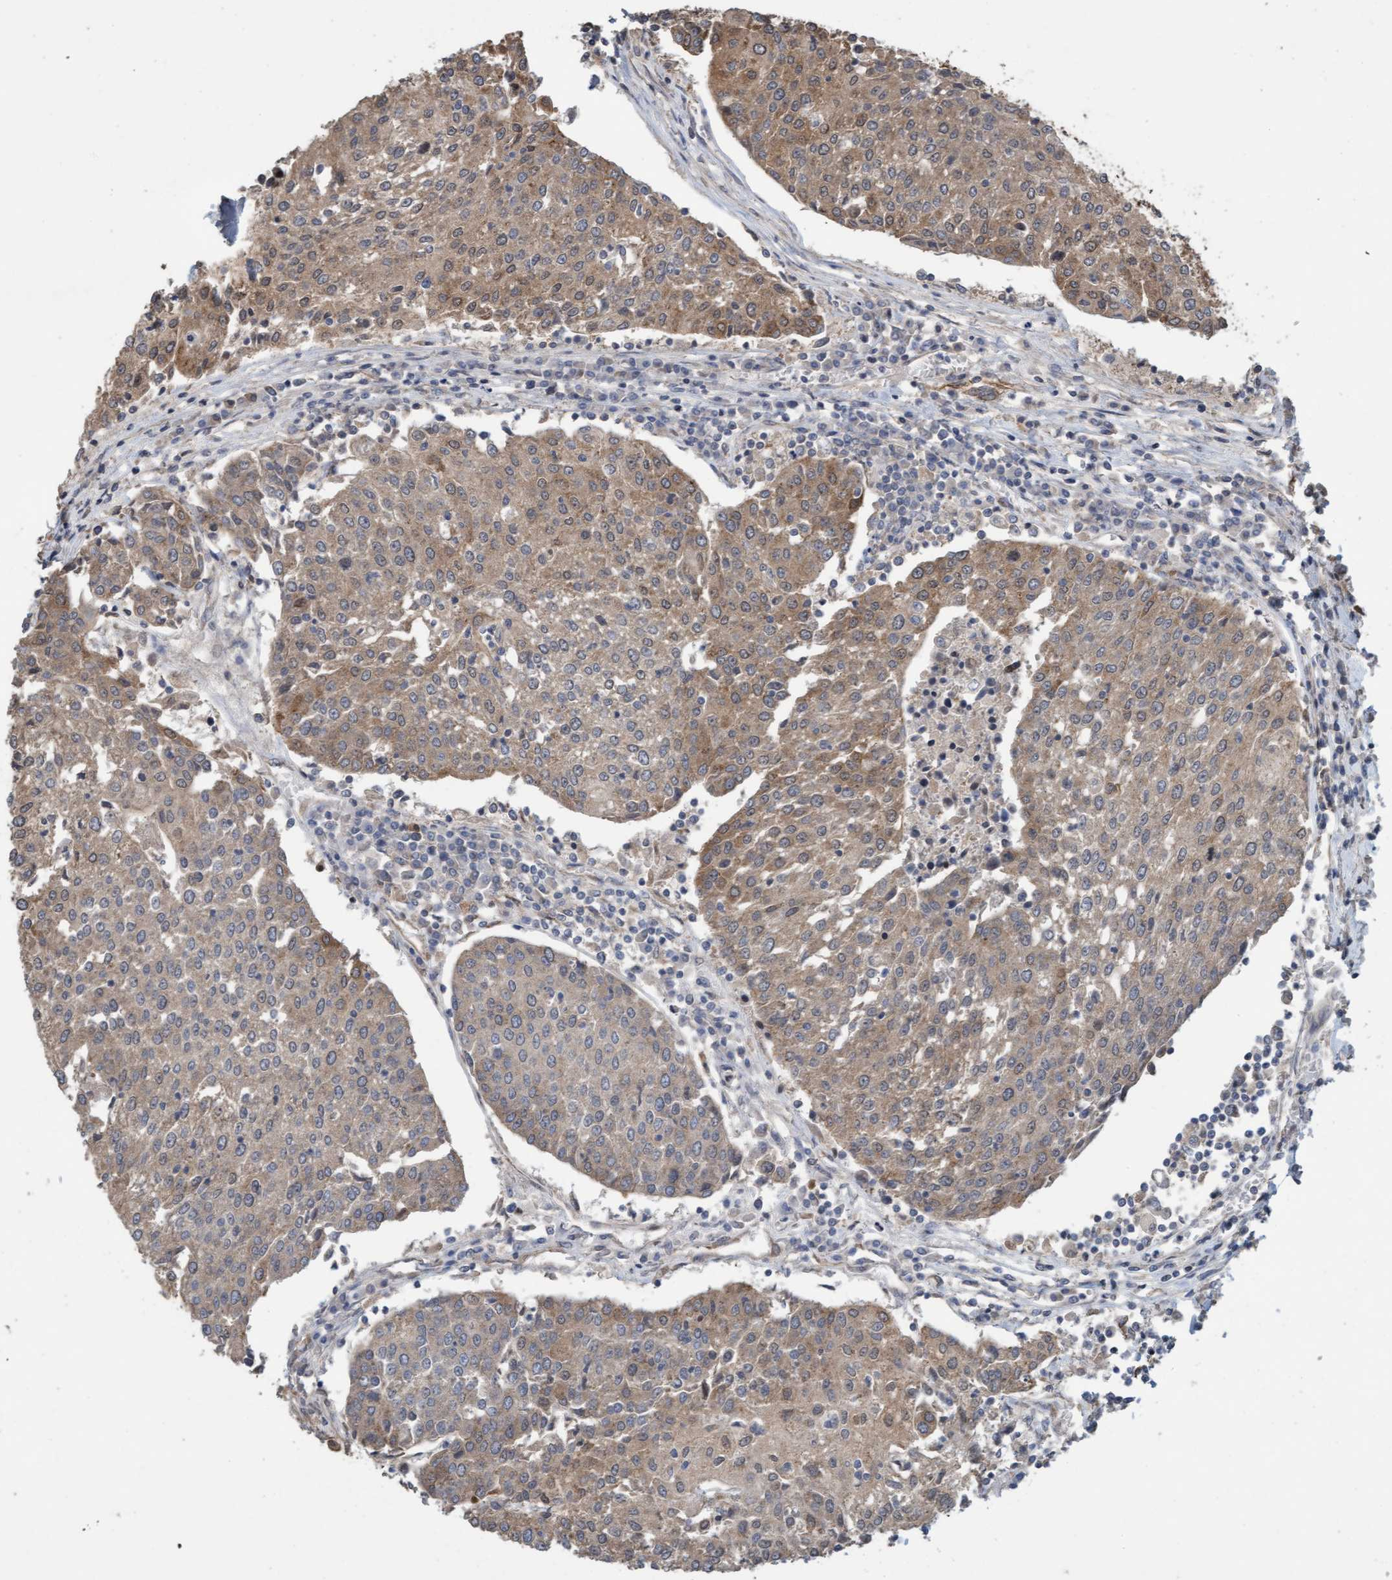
{"staining": {"intensity": "weak", "quantity": ">75%", "location": "cytoplasmic/membranous,nuclear"}, "tissue": "urothelial cancer", "cell_type": "Tumor cells", "image_type": "cancer", "snomed": [{"axis": "morphology", "description": "Urothelial carcinoma, High grade"}, {"axis": "topography", "description": "Urinary bladder"}], "caption": "Immunohistochemical staining of human urothelial carcinoma (high-grade) reveals weak cytoplasmic/membranous and nuclear protein positivity in approximately >75% of tumor cells. (DAB = brown stain, brightfield microscopy at high magnification).", "gene": "CDC42EP4", "patient": {"sex": "female", "age": 85}}